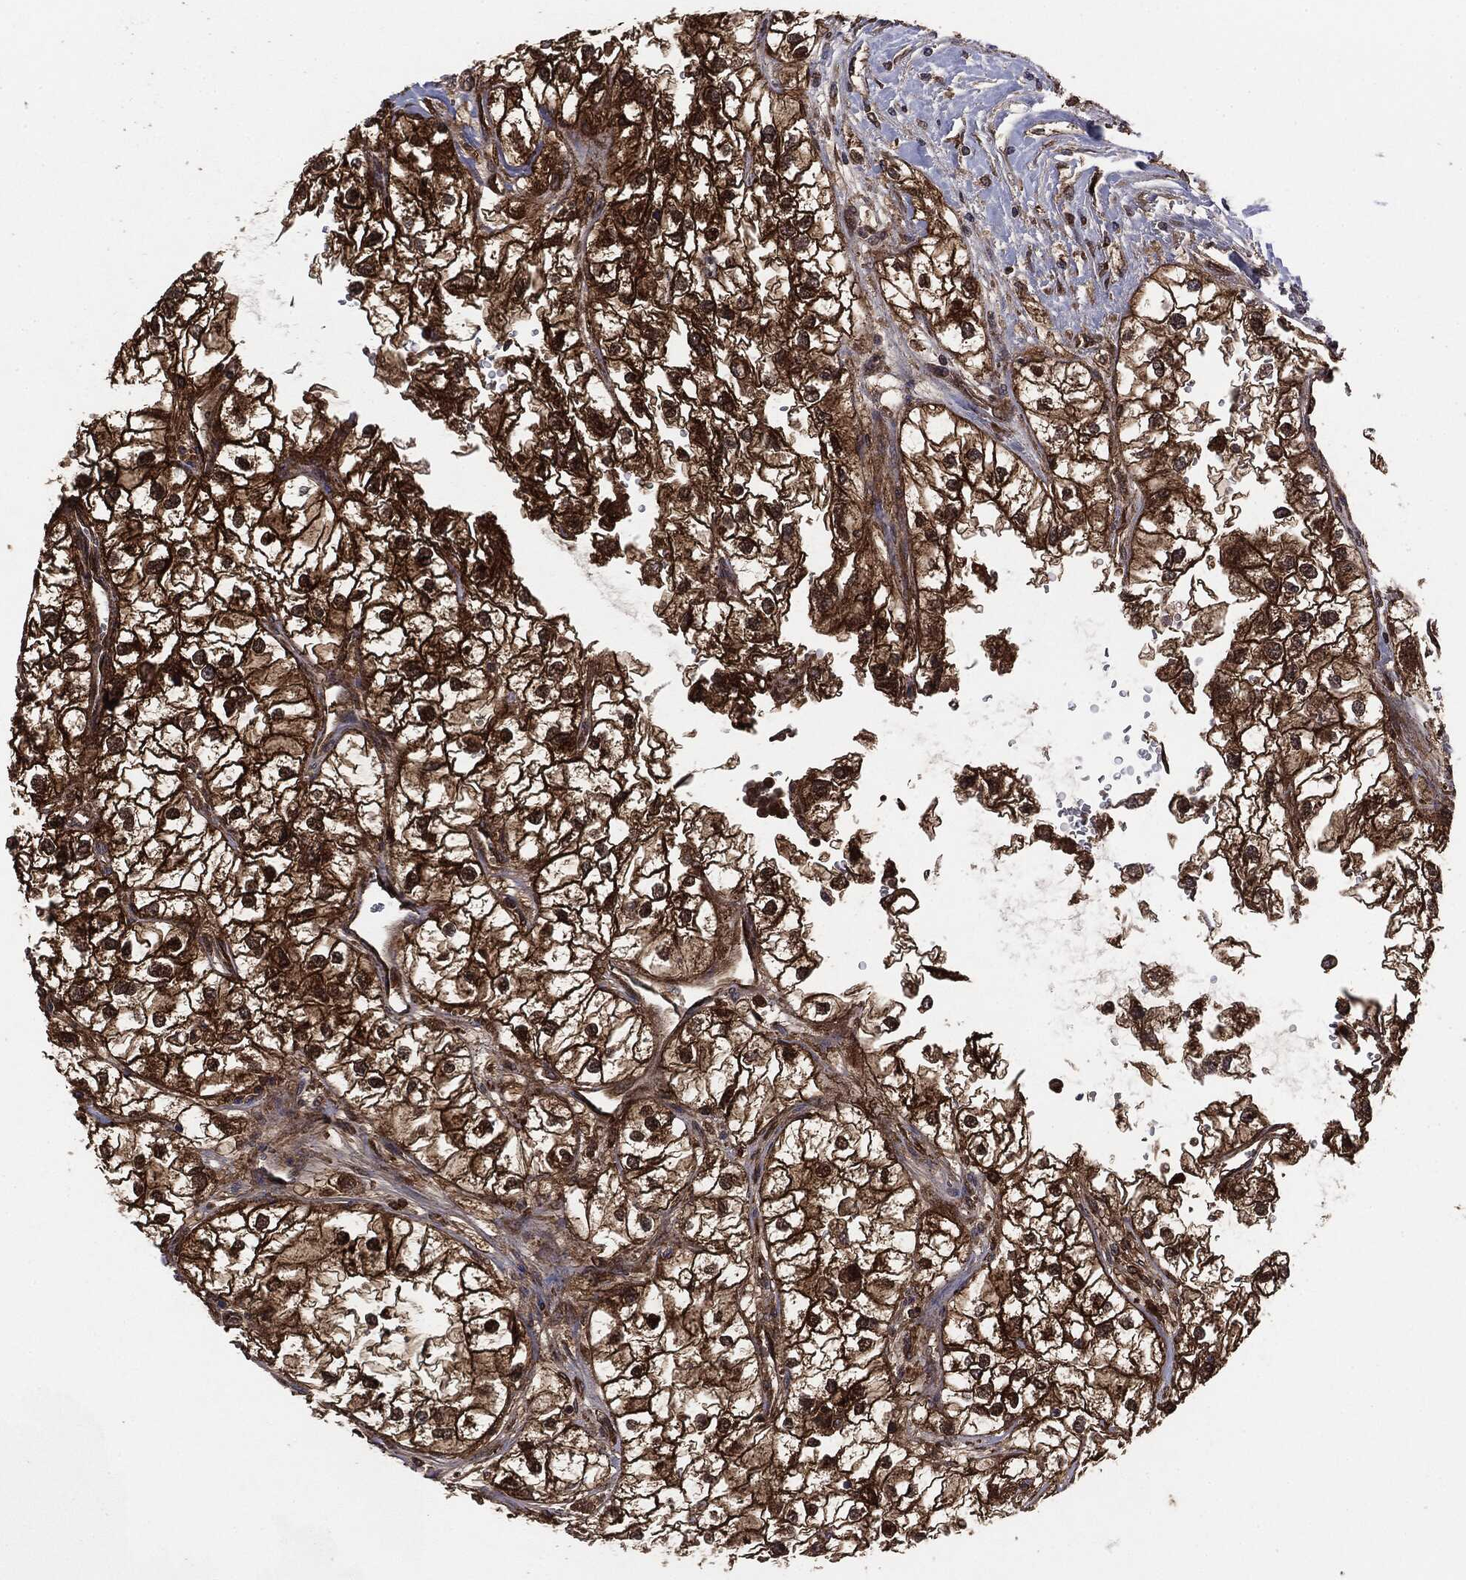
{"staining": {"intensity": "strong", "quantity": ">75%", "location": "cytoplasmic/membranous"}, "tissue": "renal cancer", "cell_type": "Tumor cells", "image_type": "cancer", "snomed": [{"axis": "morphology", "description": "Adenocarcinoma, NOS"}, {"axis": "topography", "description": "Kidney"}], "caption": "Renal adenocarcinoma stained with a brown dye exhibits strong cytoplasmic/membranous positive staining in about >75% of tumor cells.", "gene": "NME1", "patient": {"sex": "male", "age": 59}}